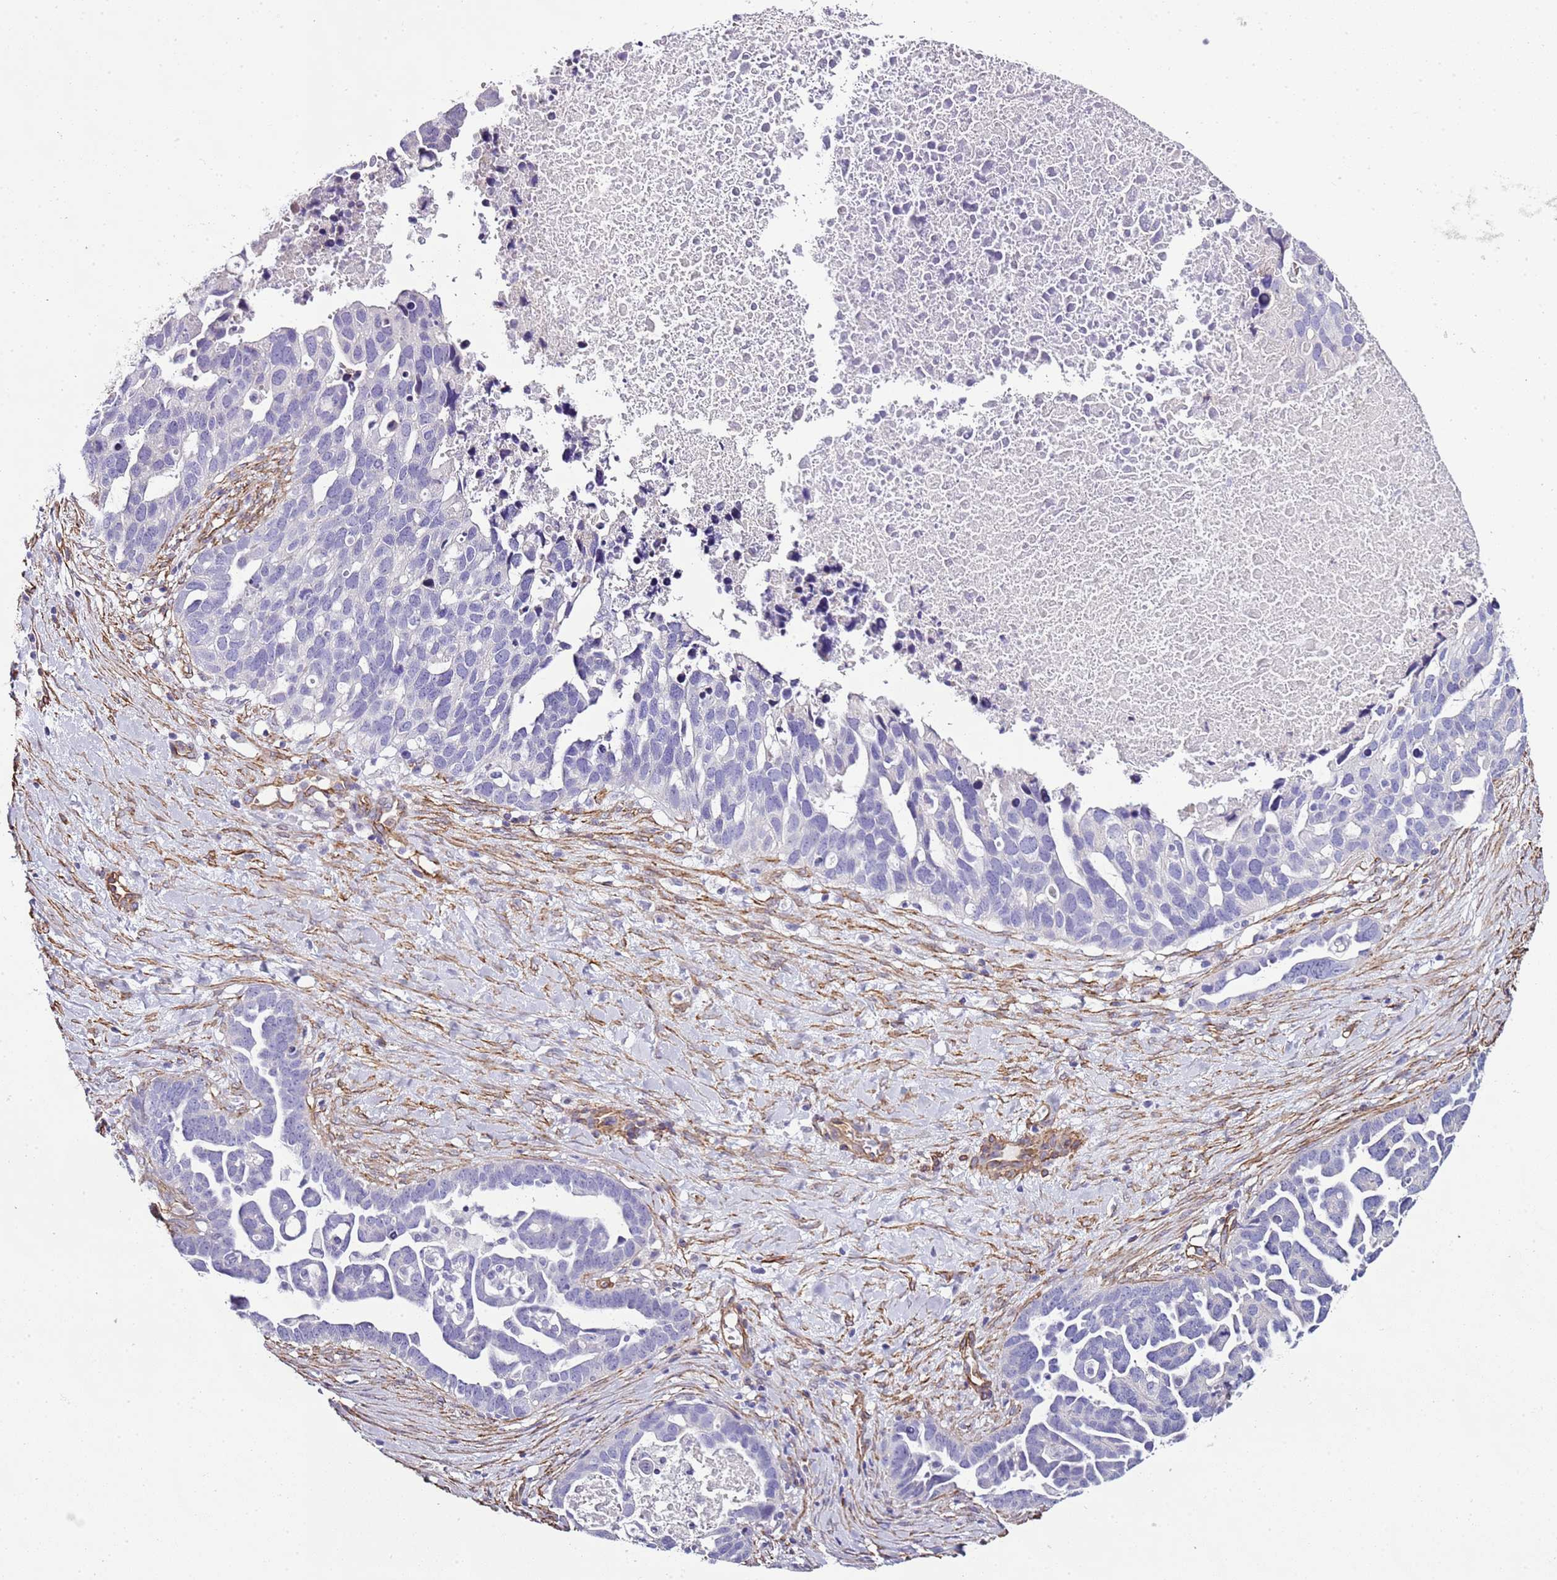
{"staining": {"intensity": "negative", "quantity": "none", "location": "none"}, "tissue": "ovarian cancer", "cell_type": "Tumor cells", "image_type": "cancer", "snomed": [{"axis": "morphology", "description": "Cystadenocarcinoma, serous, NOS"}, {"axis": "topography", "description": "Ovary"}], "caption": "This is a micrograph of IHC staining of ovarian serous cystadenocarcinoma, which shows no expression in tumor cells. (Immunohistochemistry, brightfield microscopy, high magnification).", "gene": "CTDSPL", "patient": {"sex": "female", "age": 54}}